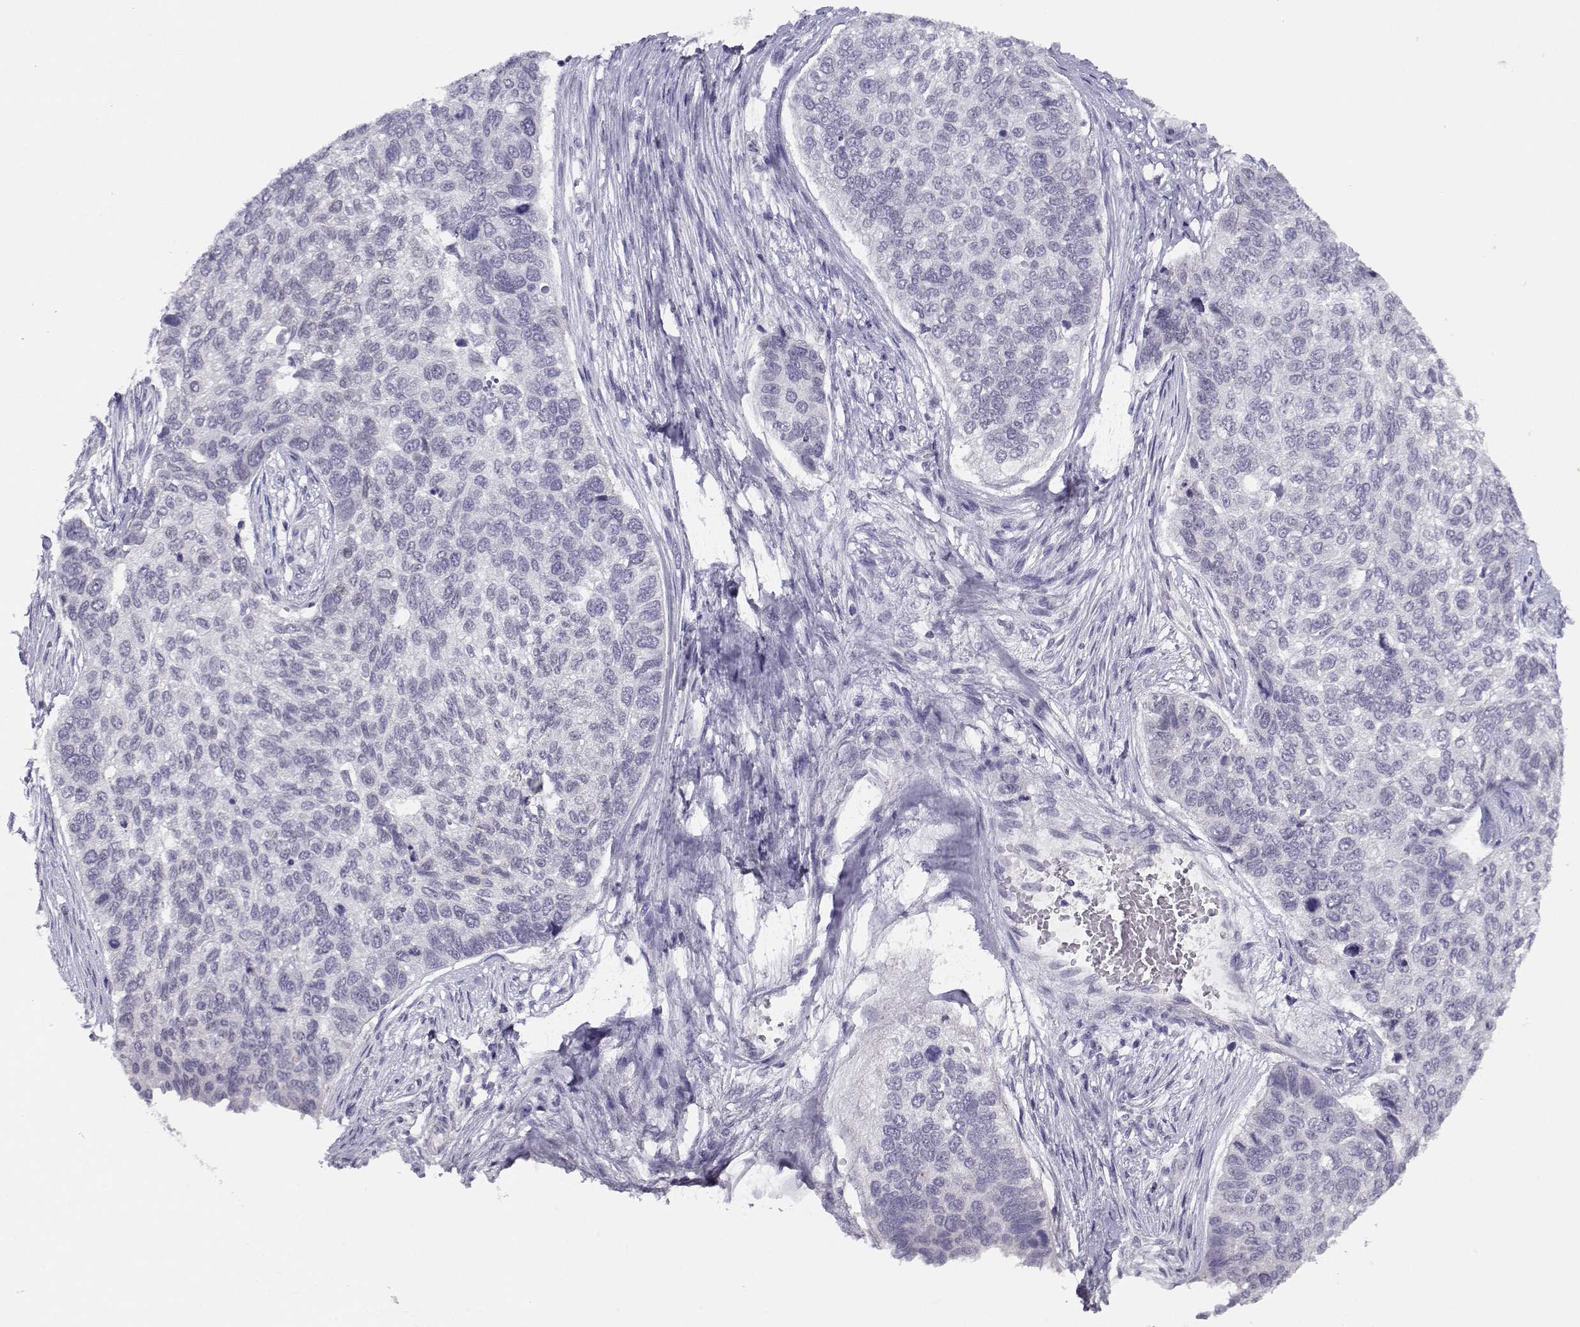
{"staining": {"intensity": "negative", "quantity": "none", "location": "none"}, "tissue": "lung cancer", "cell_type": "Tumor cells", "image_type": "cancer", "snomed": [{"axis": "morphology", "description": "Squamous cell carcinoma, NOS"}, {"axis": "topography", "description": "Lung"}], "caption": "The IHC image has no significant positivity in tumor cells of lung cancer (squamous cell carcinoma) tissue.", "gene": "CFAP77", "patient": {"sex": "male", "age": 69}}